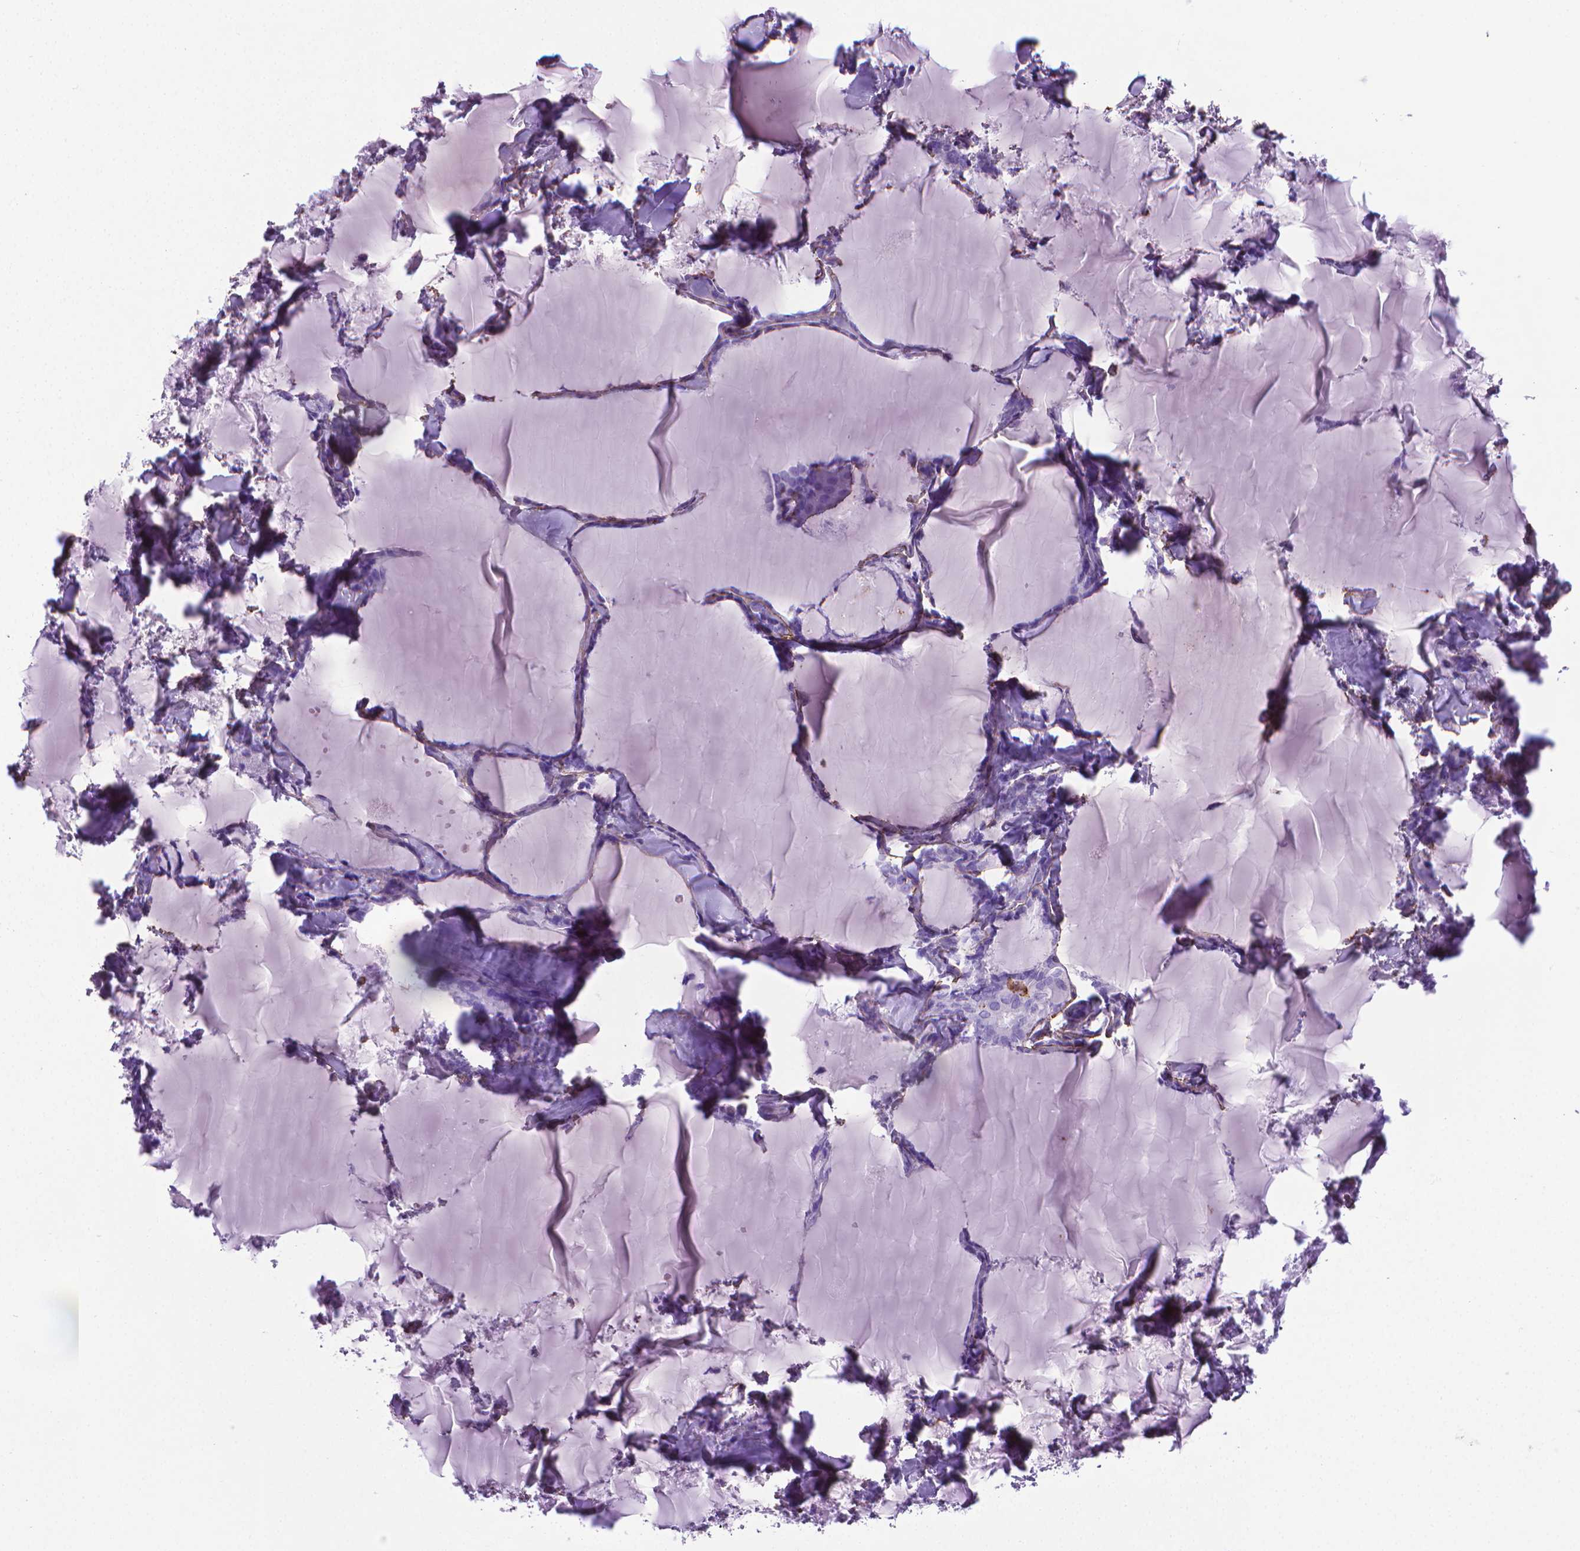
{"staining": {"intensity": "negative", "quantity": "none", "location": "none"}, "tissue": "thyroid cancer", "cell_type": "Tumor cells", "image_type": "cancer", "snomed": [{"axis": "morphology", "description": "Papillary adenocarcinoma, NOS"}, {"axis": "topography", "description": "Thyroid gland"}], "caption": "The histopathology image reveals no staining of tumor cells in thyroid papillary adenocarcinoma.", "gene": "MFAP2", "patient": {"sex": "male", "age": 30}}